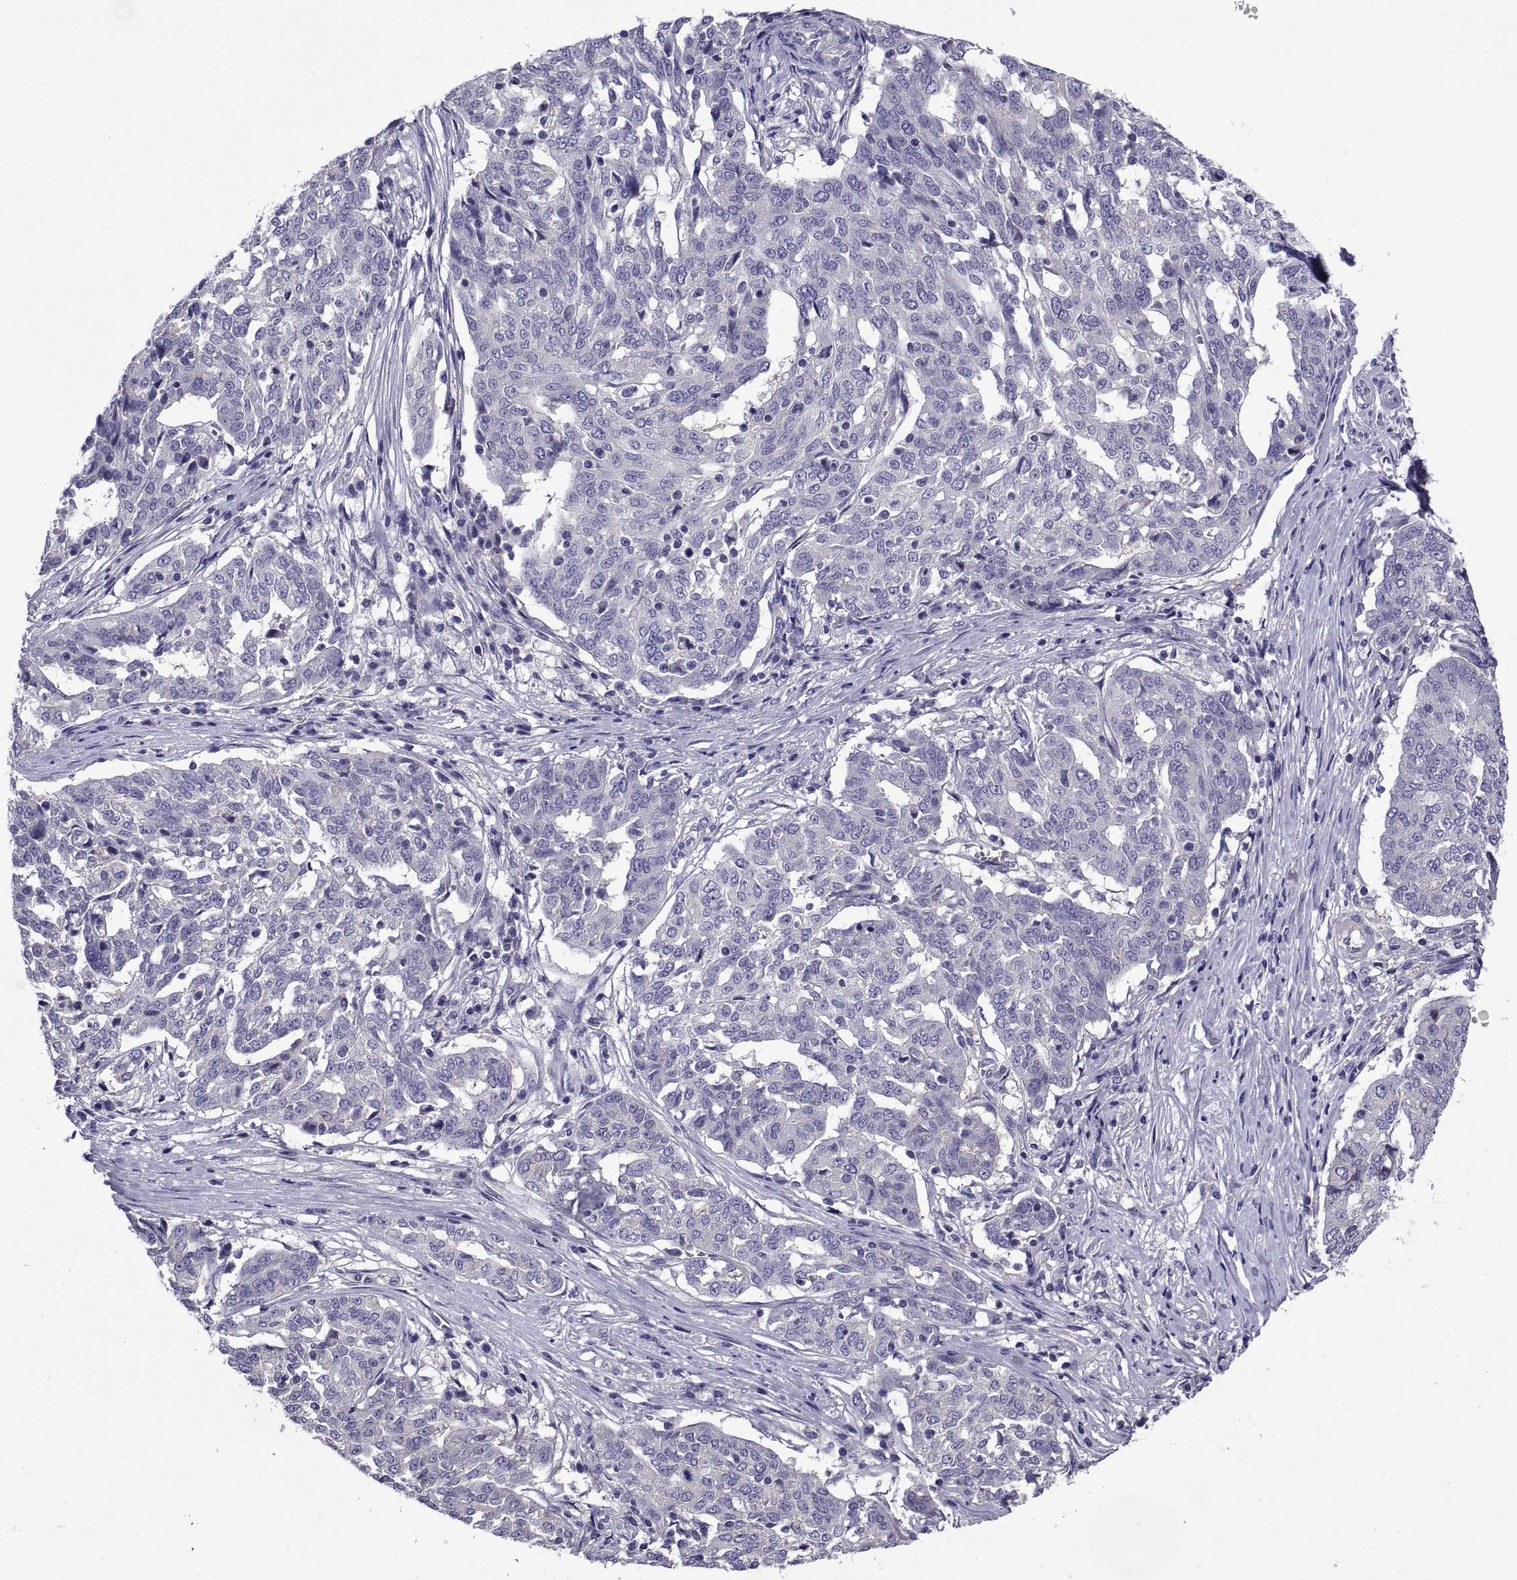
{"staining": {"intensity": "negative", "quantity": "none", "location": "none"}, "tissue": "ovarian cancer", "cell_type": "Tumor cells", "image_type": "cancer", "snomed": [{"axis": "morphology", "description": "Cystadenocarcinoma, serous, NOS"}, {"axis": "topography", "description": "Ovary"}], "caption": "Immunohistochemistry micrograph of neoplastic tissue: human serous cystadenocarcinoma (ovarian) stained with DAB (3,3'-diaminobenzidine) displays no significant protein staining in tumor cells.", "gene": "TMC3", "patient": {"sex": "female", "age": 67}}